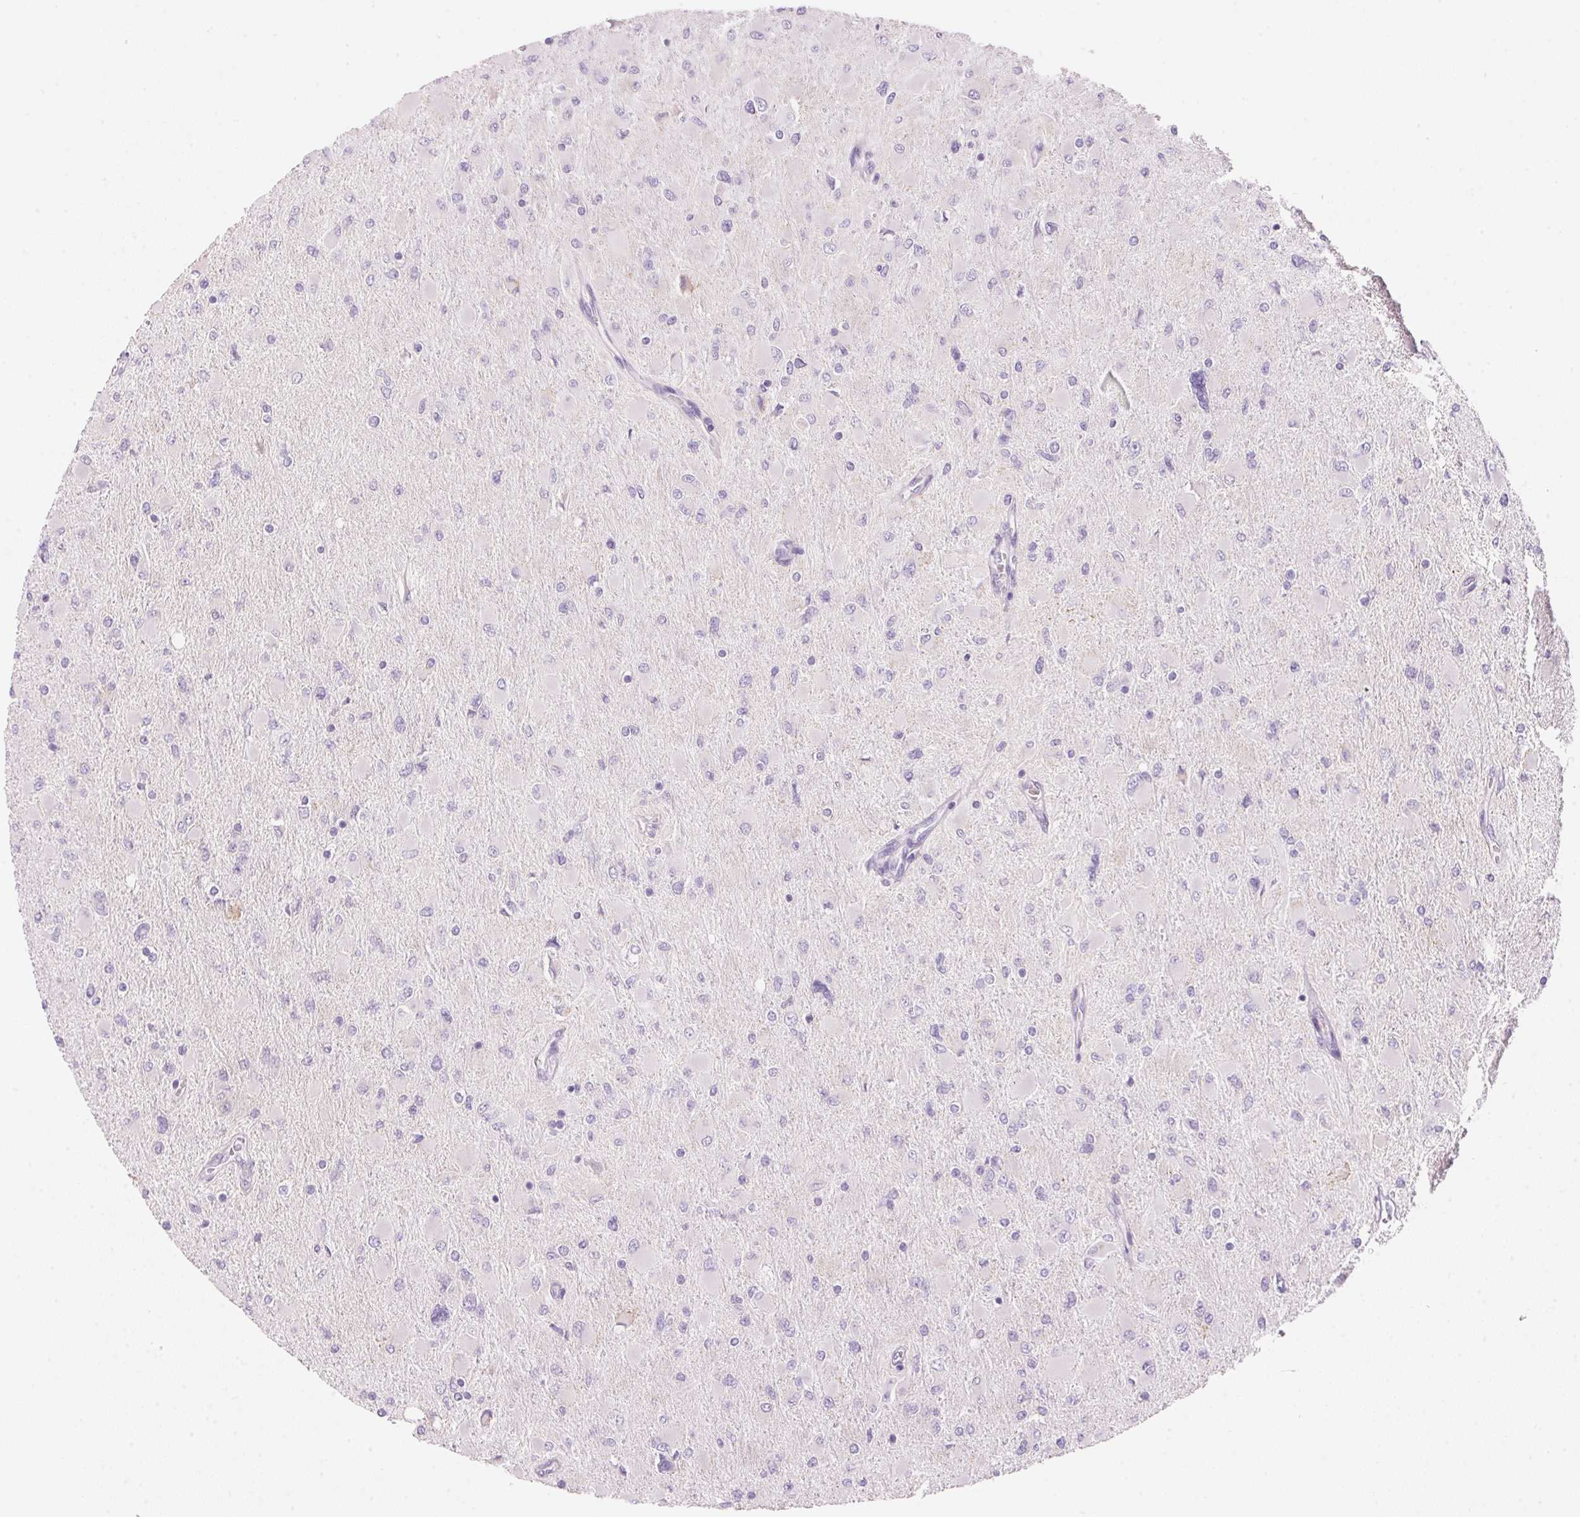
{"staining": {"intensity": "negative", "quantity": "none", "location": "none"}, "tissue": "glioma", "cell_type": "Tumor cells", "image_type": "cancer", "snomed": [{"axis": "morphology", "description": "Glioma, malignant, High grade"}, {"axis": "topography", "description": "Cerebral cortex"}], "caption": "There is no significant positivity in tumor cells of glioma.", "gene": "CYP11B1", "patient": {"sex": "female", "age": 36}}